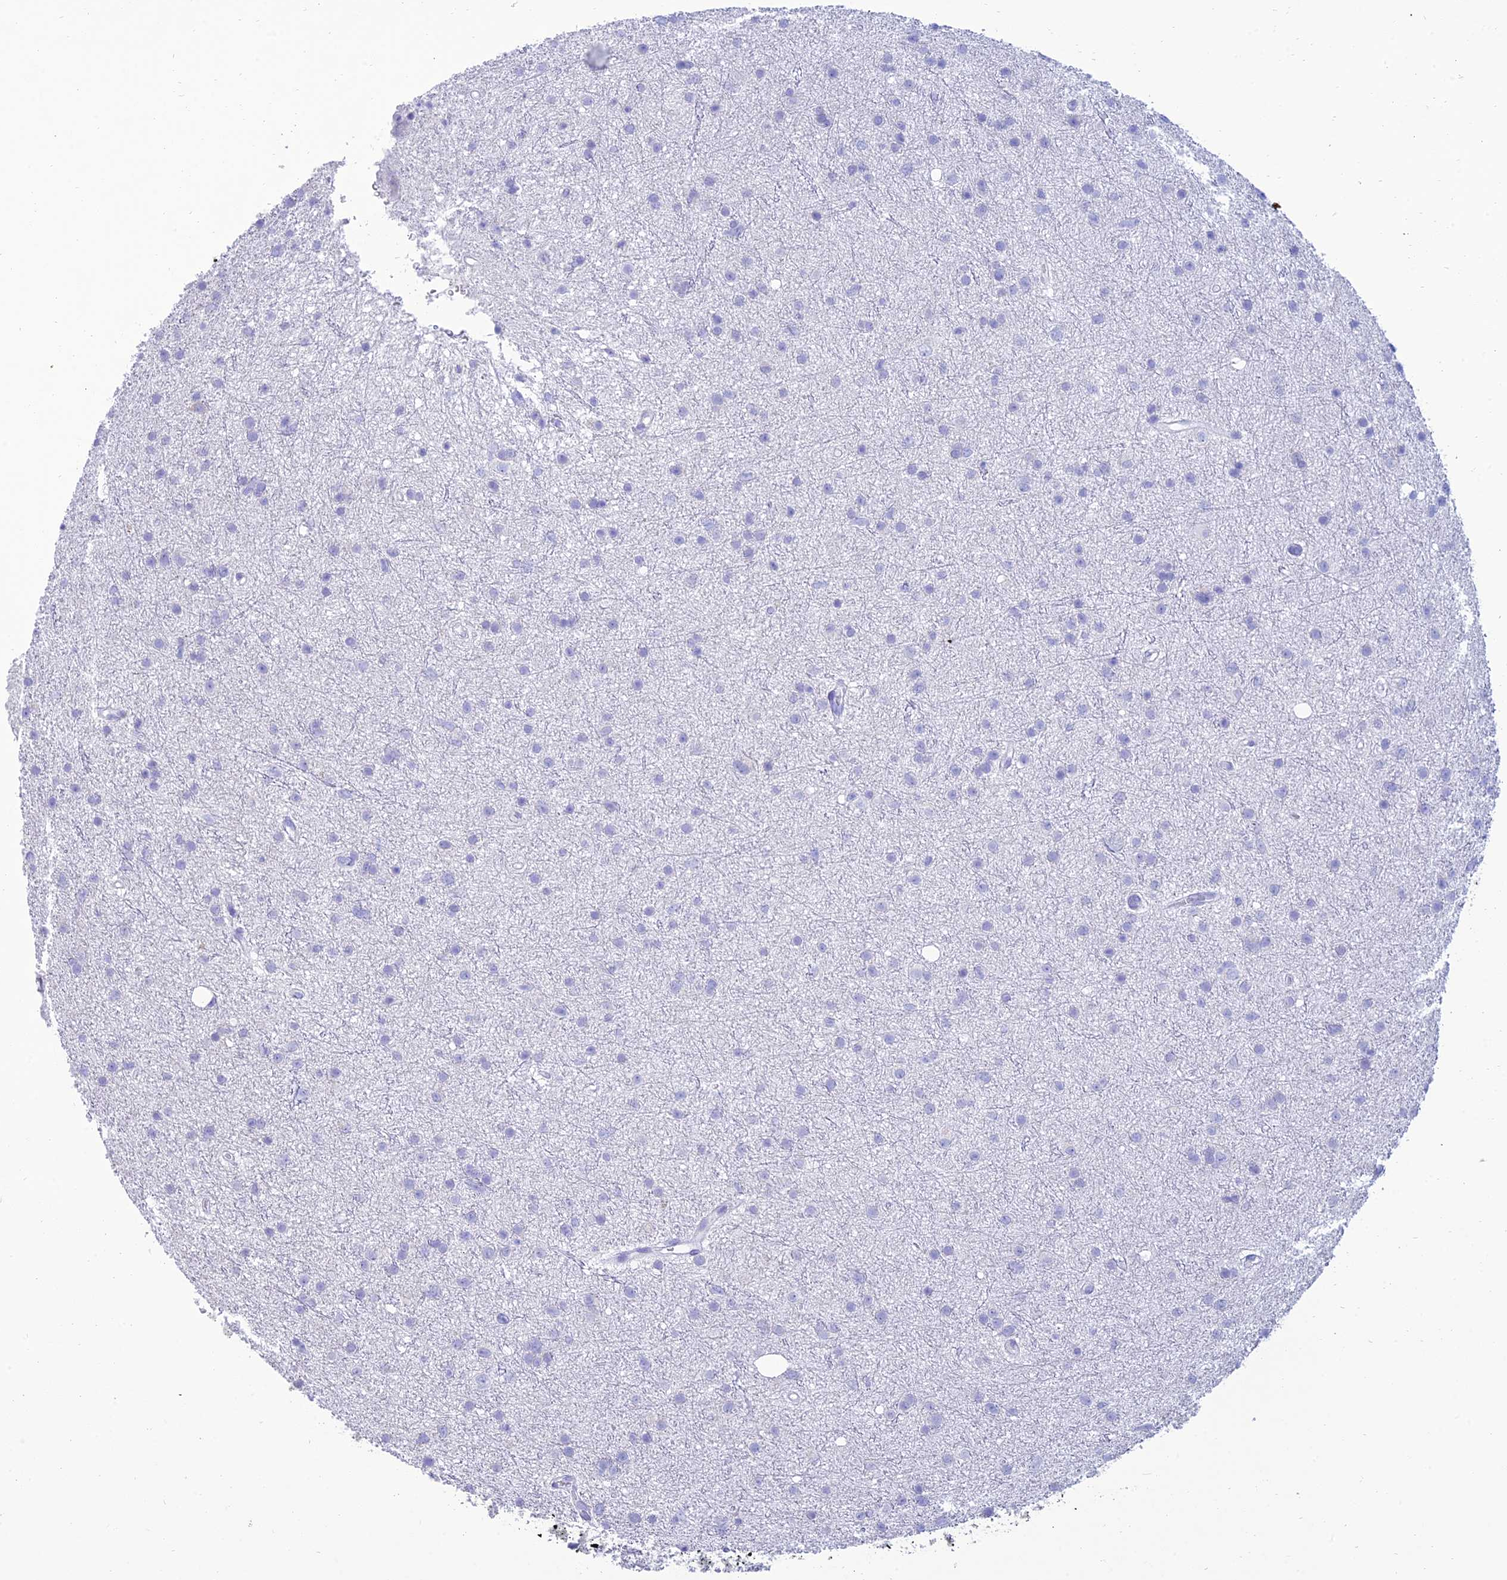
{"staining": {"intensity": "negative", "quantity": "none", "location": "none"}, "tissue": "glioma", "cell_type": "Tumor cells", "image_type": "cancer", "snomed": [{"axis": "morphology", "description": "Glioma, malignant, Low grade"}, {"axis": "topography", "description": "Cerebral cortex"}], "caption": "Immunohistochemical staining of malignant low-grade glioma demonstrates no significant positivity in tumor cells. (Immunohistochemistry, brightfield microscopy, high magnification).", "gene": "MAL2", "patient": {"sex": "female", "age": 39}}